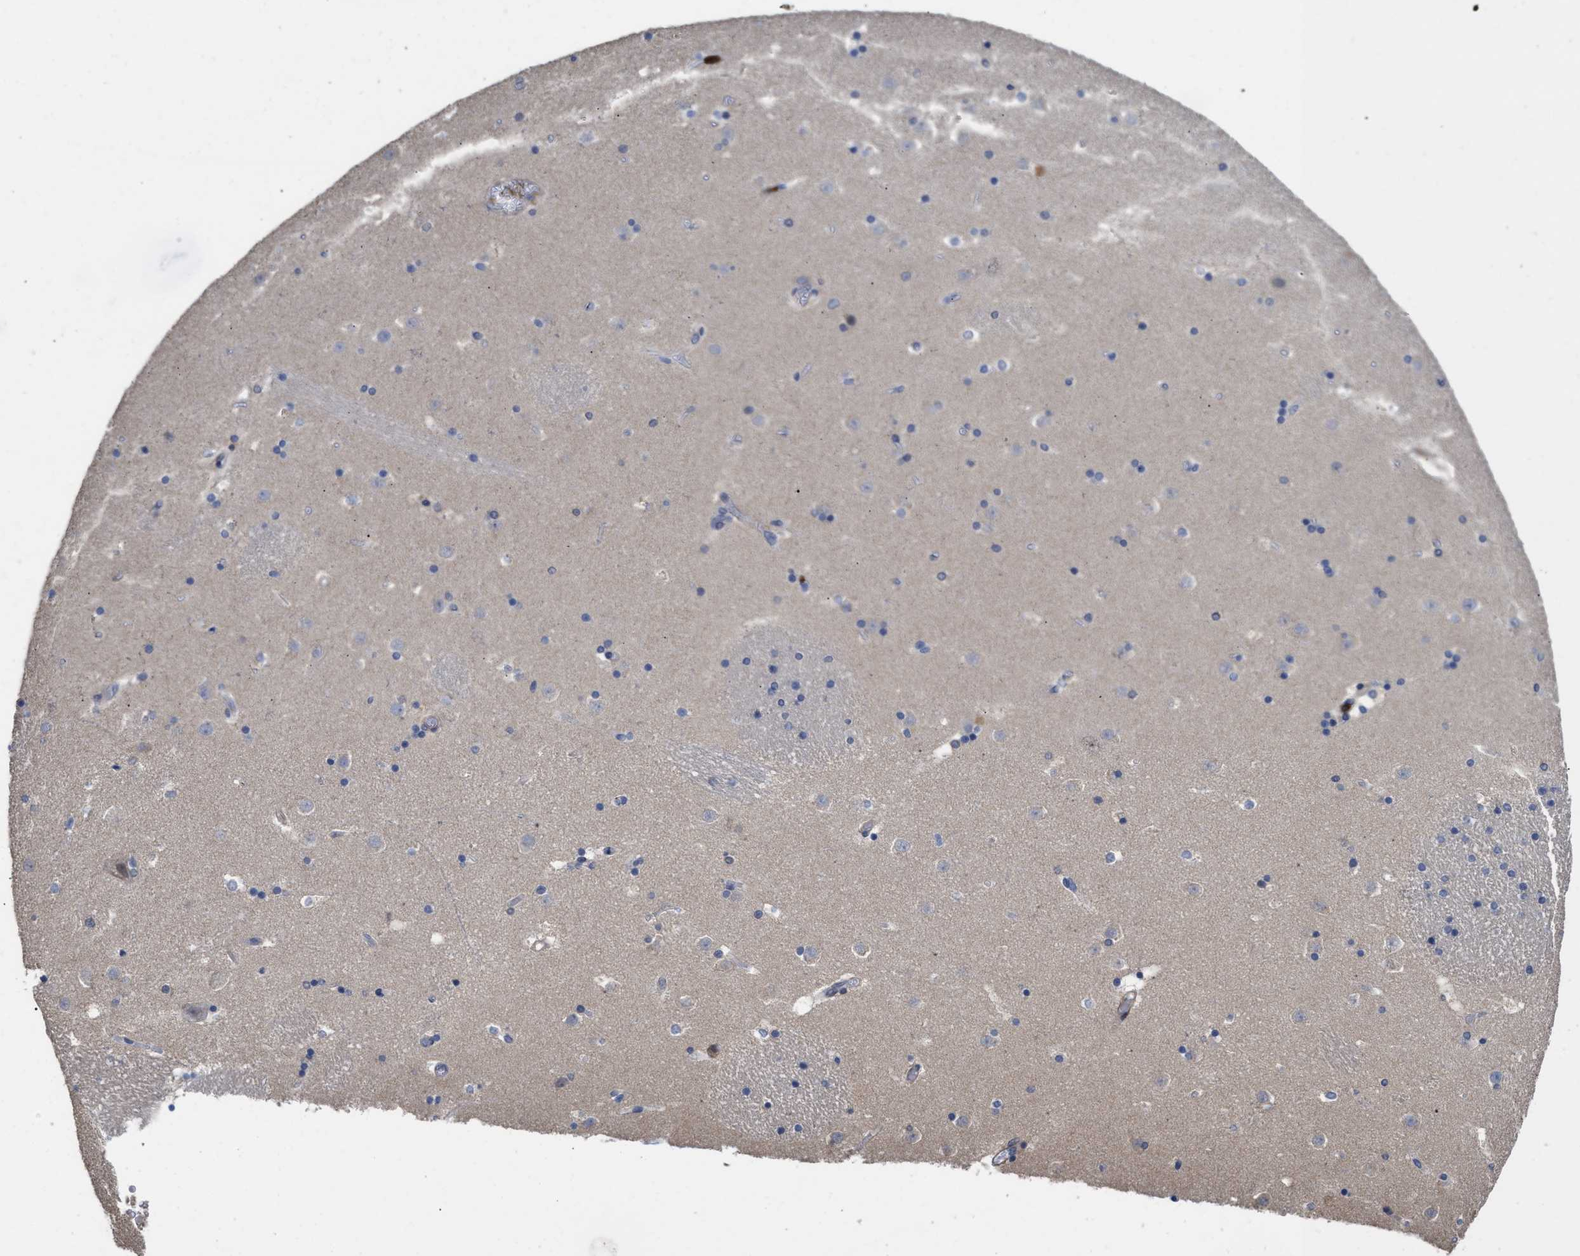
{"staining": {"intensity": "negative", "quantity": "none", "location": "none"}, "tissue": "caudate", "cell_type": "Glial cells", "image_type": "normal", "snomed": [{"axis": "morphology", "description": "Normal tissue, NOS"}, {"axis": "topography", "description": "Lateral ventricle wall"}], "caption": "Immunohistochemistry of normal human caudate shows no staining in glial cells. (Immunohistochemistry (ihc), brightfield microscopy, high magnification).", "gene": "PTPRE", "patient": {"sex": "male", "age": 45}}